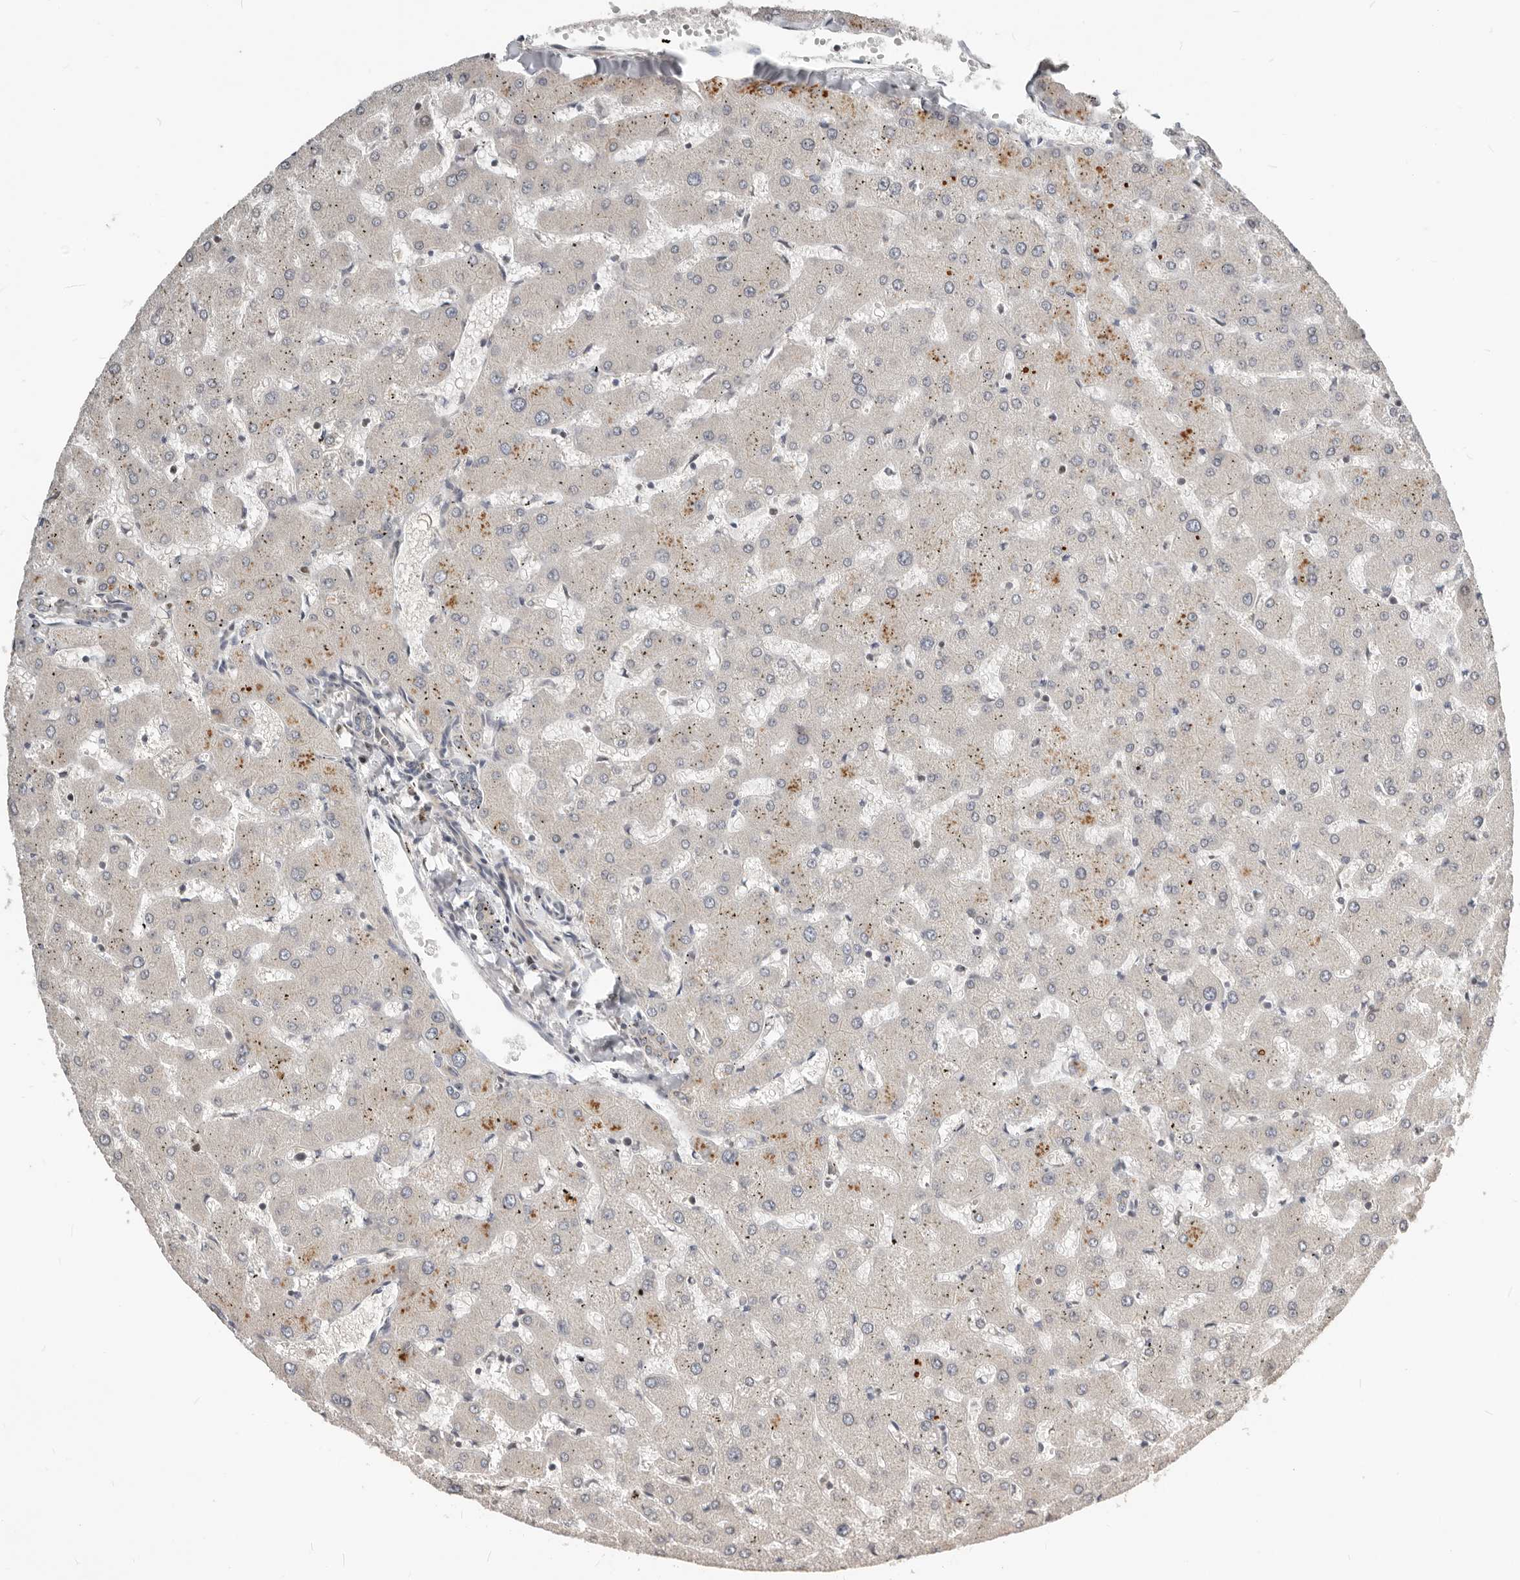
{"staining": {"intensity": "negative", "quantity": "none", "location": "none"}, "tissue": "liver", "cell_type": "Cholangiocytes", "image_type": "normal", "snomed": [{"axis": "morphology", "description": "Normal tissue, NOS"}, {"axis": "topography", "description": "Liver"}], "caption": "DAB (3,3'-diaminobenzidine) immunohistochemical staining of normal human liver exhibits no significant staining in cholangiocytes. The staining was performed using DAB (3,3'-diaminobenzidine) to visualize the protein expression in brown, while the nuclei were stained in blue with hematoxylin (Magnification: 20x).", "gene": "NPY4R2", "patient": {"sex": "female", "age": 63}}